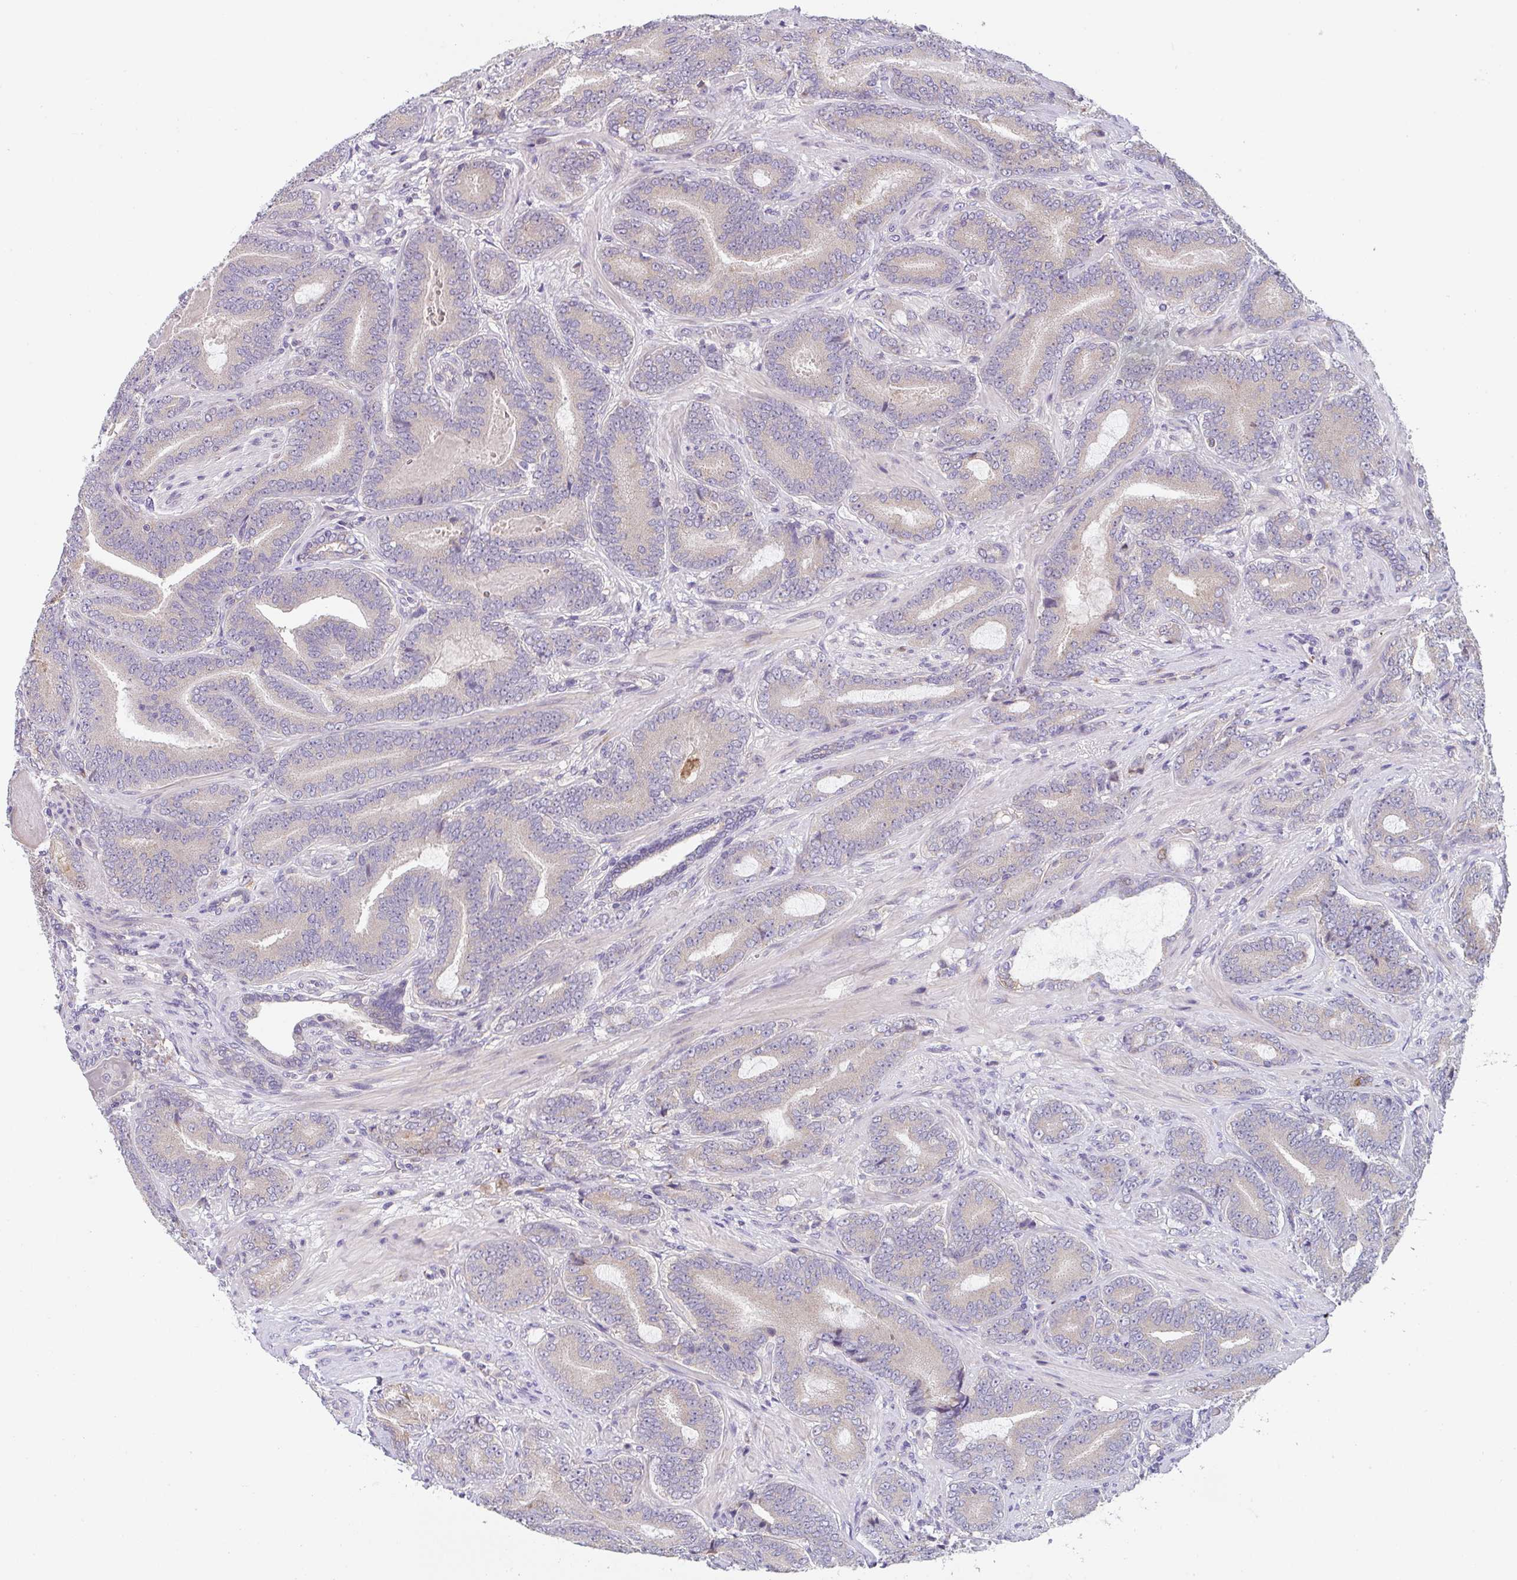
{"staining": {"intensity": "negative", "quantity": "none", "location": "none"}, "tissue": "prostate cancer", "cell_type": "Tumor cells", "image_type": "cancer", "snomed": [{"axis": "morphology", "description": "Adenocarcinoma, High grade"}, {"axis": "topography", "description": "Prostate"}], "caption": "This micrograph is of adenocarcinoma (high-grade) (prostate) stained with immunohistochemistry to label a protein in brown with the nuclei are counter-stained blue. There is no staining in tumor cells. The staining is performed using DAB brown chromogen with nuclei counter-stained in using hematoxylin.", "gene": "TSPAN31", "patient": {"sex": "male", "age": 62}}